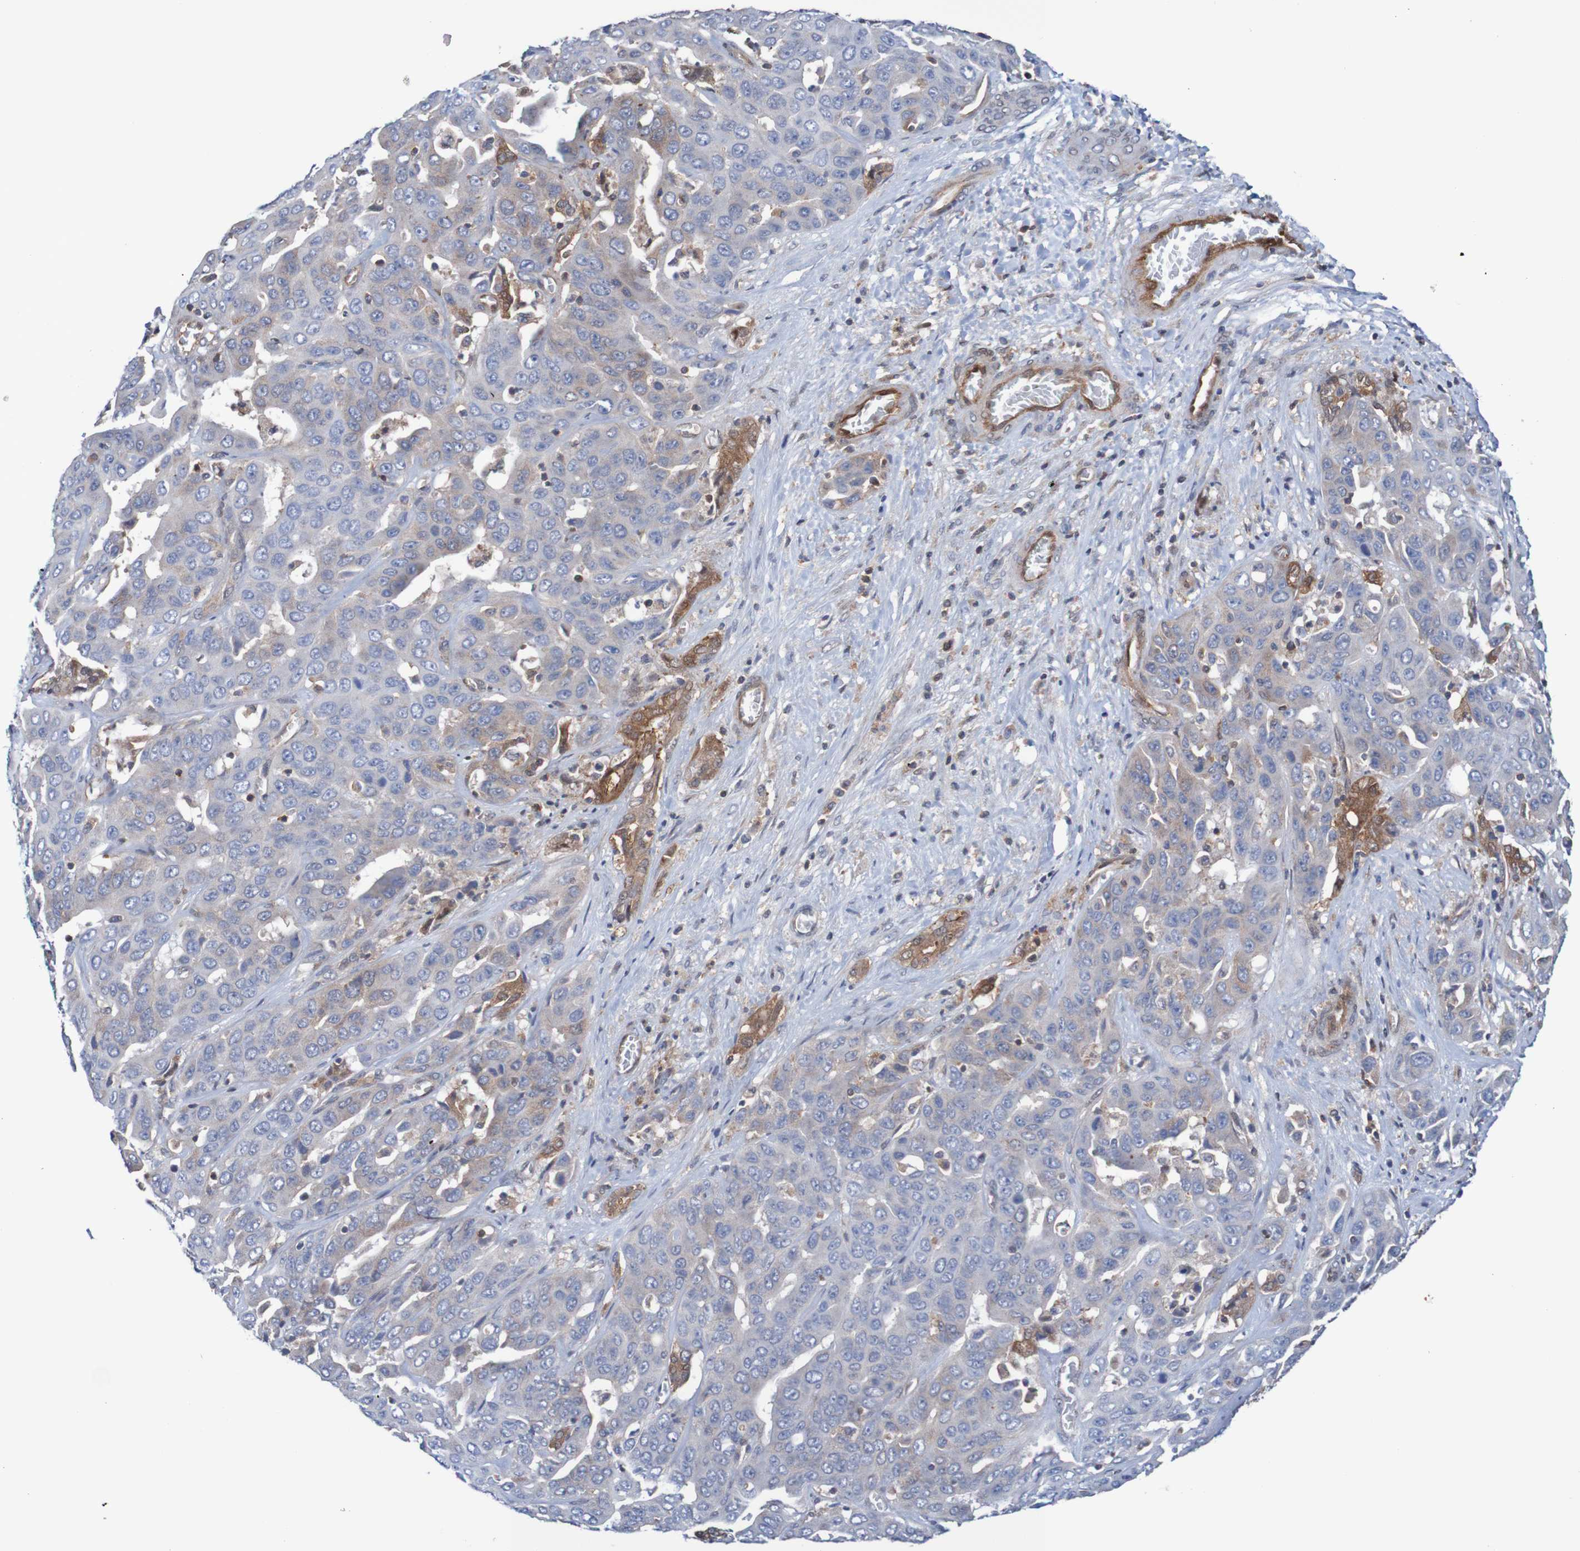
{"staining": {"intensity": "moderate", "quantity": "<25%", "location": "cytoplasmic/membranous"}, "tissue": "liver cancer", "cell_type": "Tumor cells", "image_type": "cancer", "snomed": [{"axis": "morphology", "description": "Cholangiocarcinoma"}, {"axis": "topography", "description": "Liver"}], "caption": "Immunohistochemical staining of liver cancer (cholangiocarcinoma) displays low levels of moderate cytoplasmic/membranous staining in about <25% of tumor cells.", "gene": "RIGI", "patient": {"sex": "female", "age": 52}}